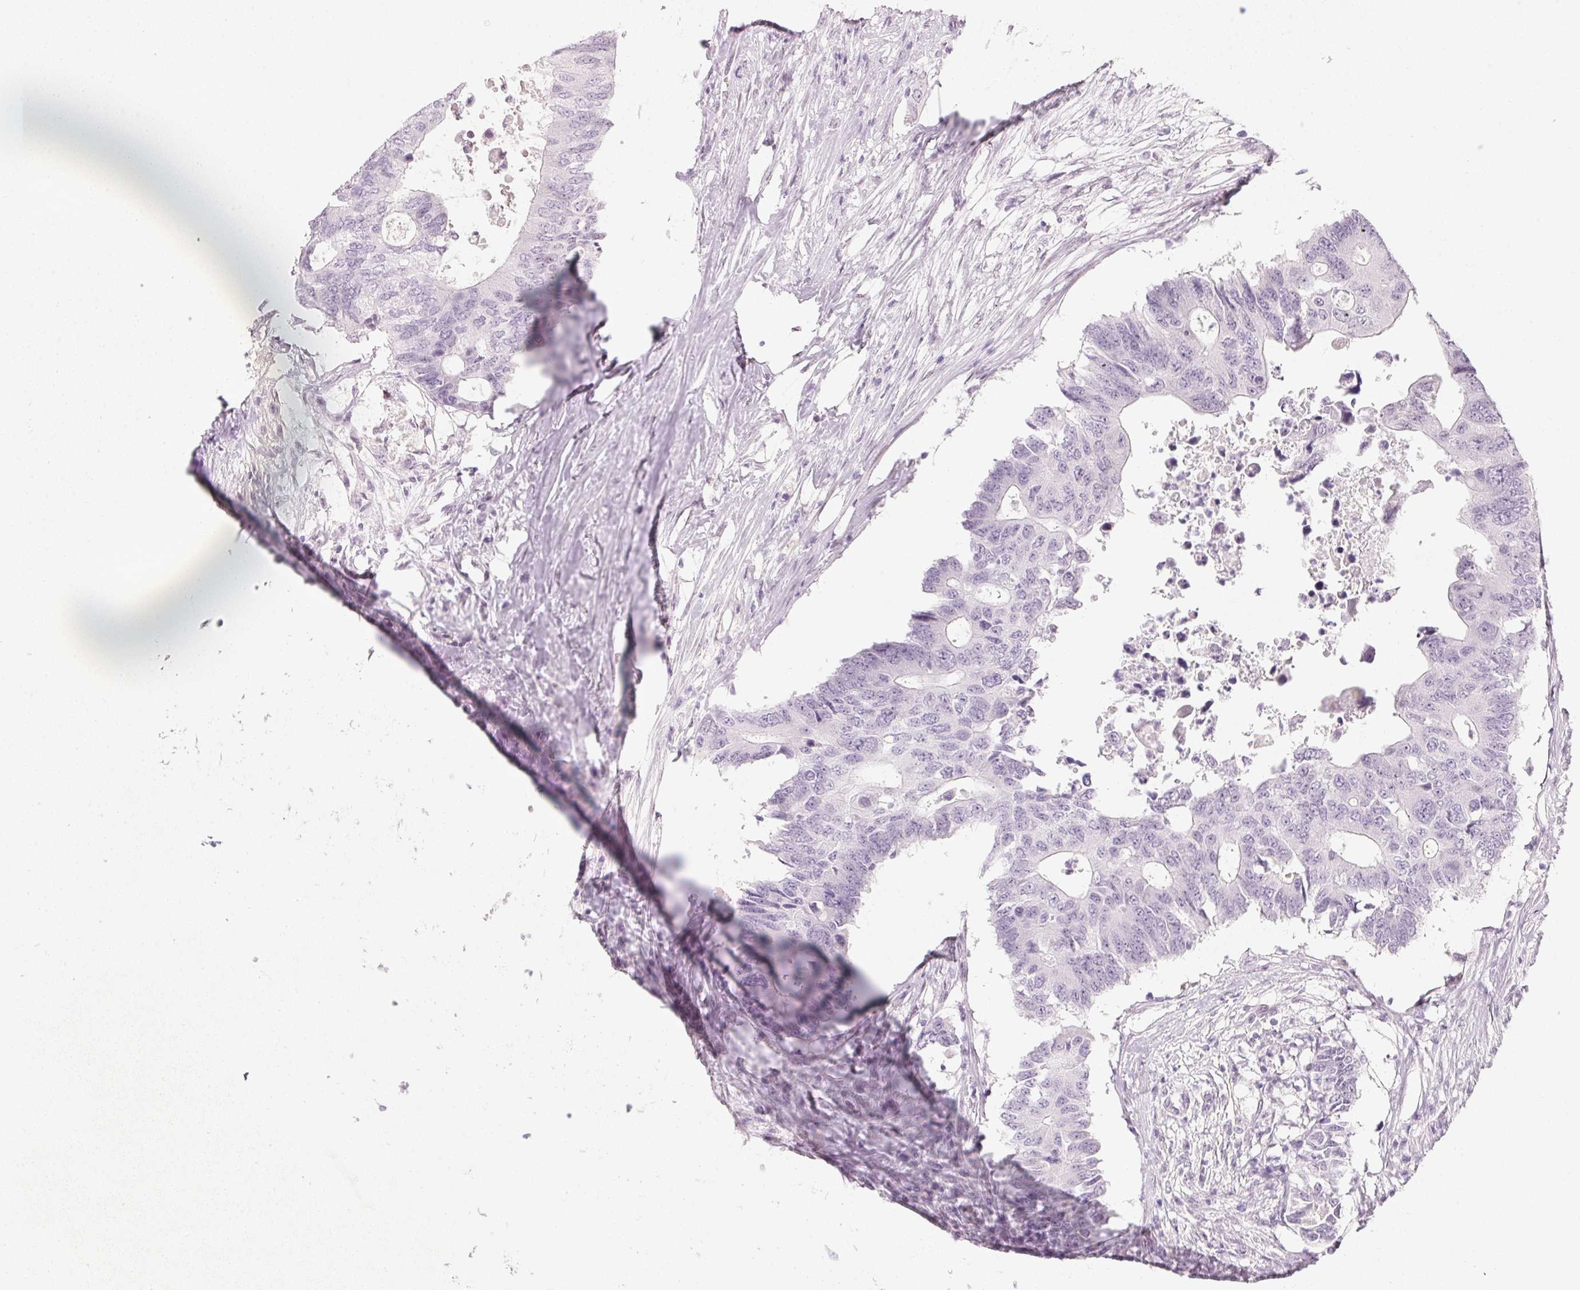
{"staining": {"intensity": "negative", "quantity": "none", "location": "none"}, "tissue": "colorectal cancer", "cell_type": "Tumor cells", "image_type": "cancer", "snomed": [{"axis": "morphology", "description": "Adenocarcinoma, NOS"}, {"axis": "topography", "description": "Colon"}], "caption": "A high-resolution histopathology image shows immunohistochemistry (IHC) staining of colorectal cancer, which reveals no significant expression in tumor cells.", "gene": "KCNQ2", "patient": {"sex": "male", "age": 71}}